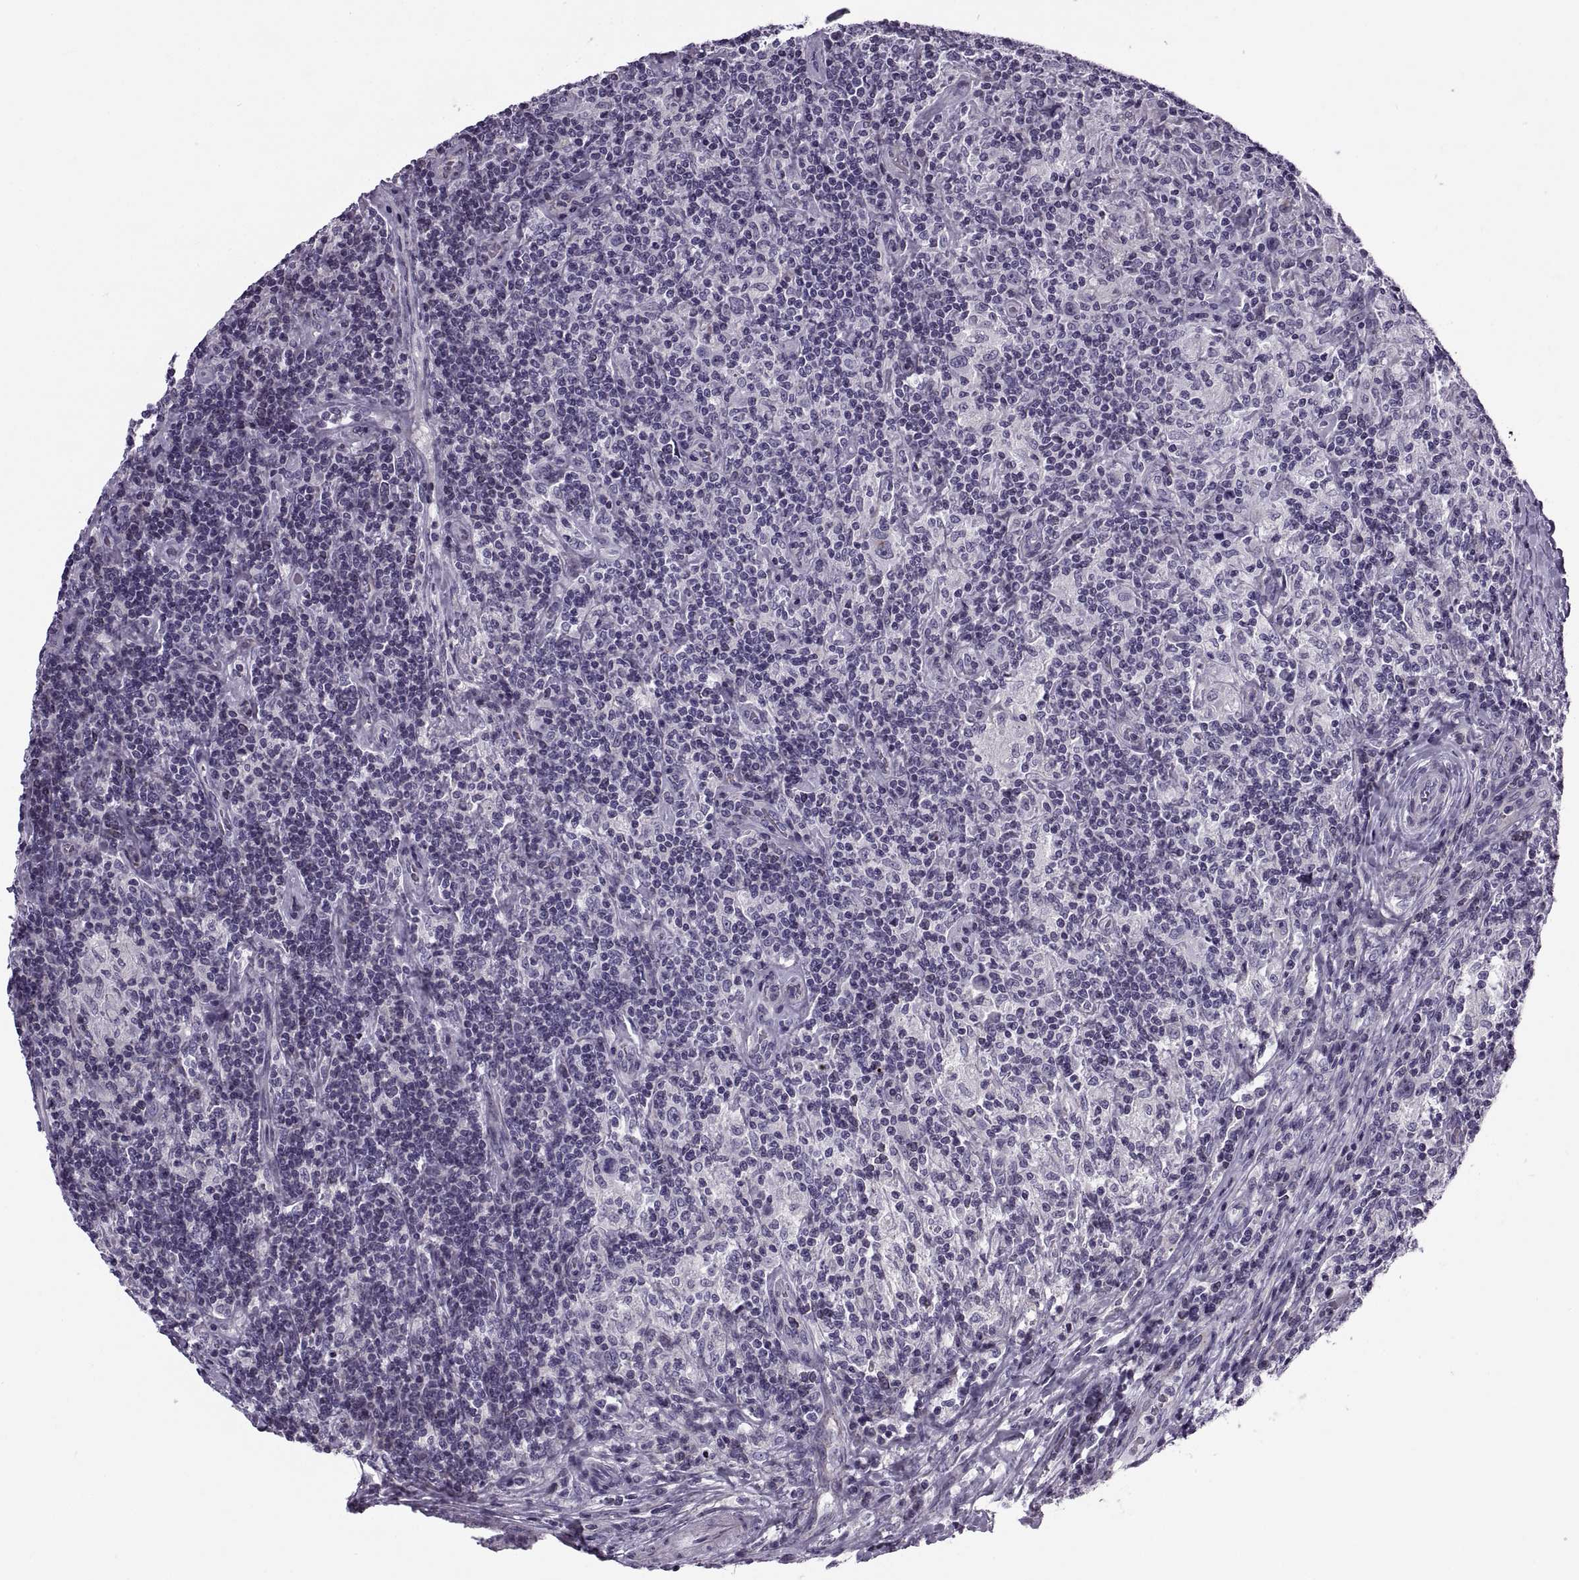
{"staining": {"intensity": "negative", "quantity": "none", "location": "none"}, "tissue": "lymphoma", "cell_type": "Tumor cells", "image_type": "cancer", "snomed": [{"axis": "morphology", "description": "Hodgkin's disease, NOS"}, {"axis": "topography", "description": "Lymph node"}], "caption": "This is an IHC histopathology image of Hodgkin's disease. There is no expression in tumor cells.", "gene": "CALCR", "patient": {"sex": "male", "age": 70}}